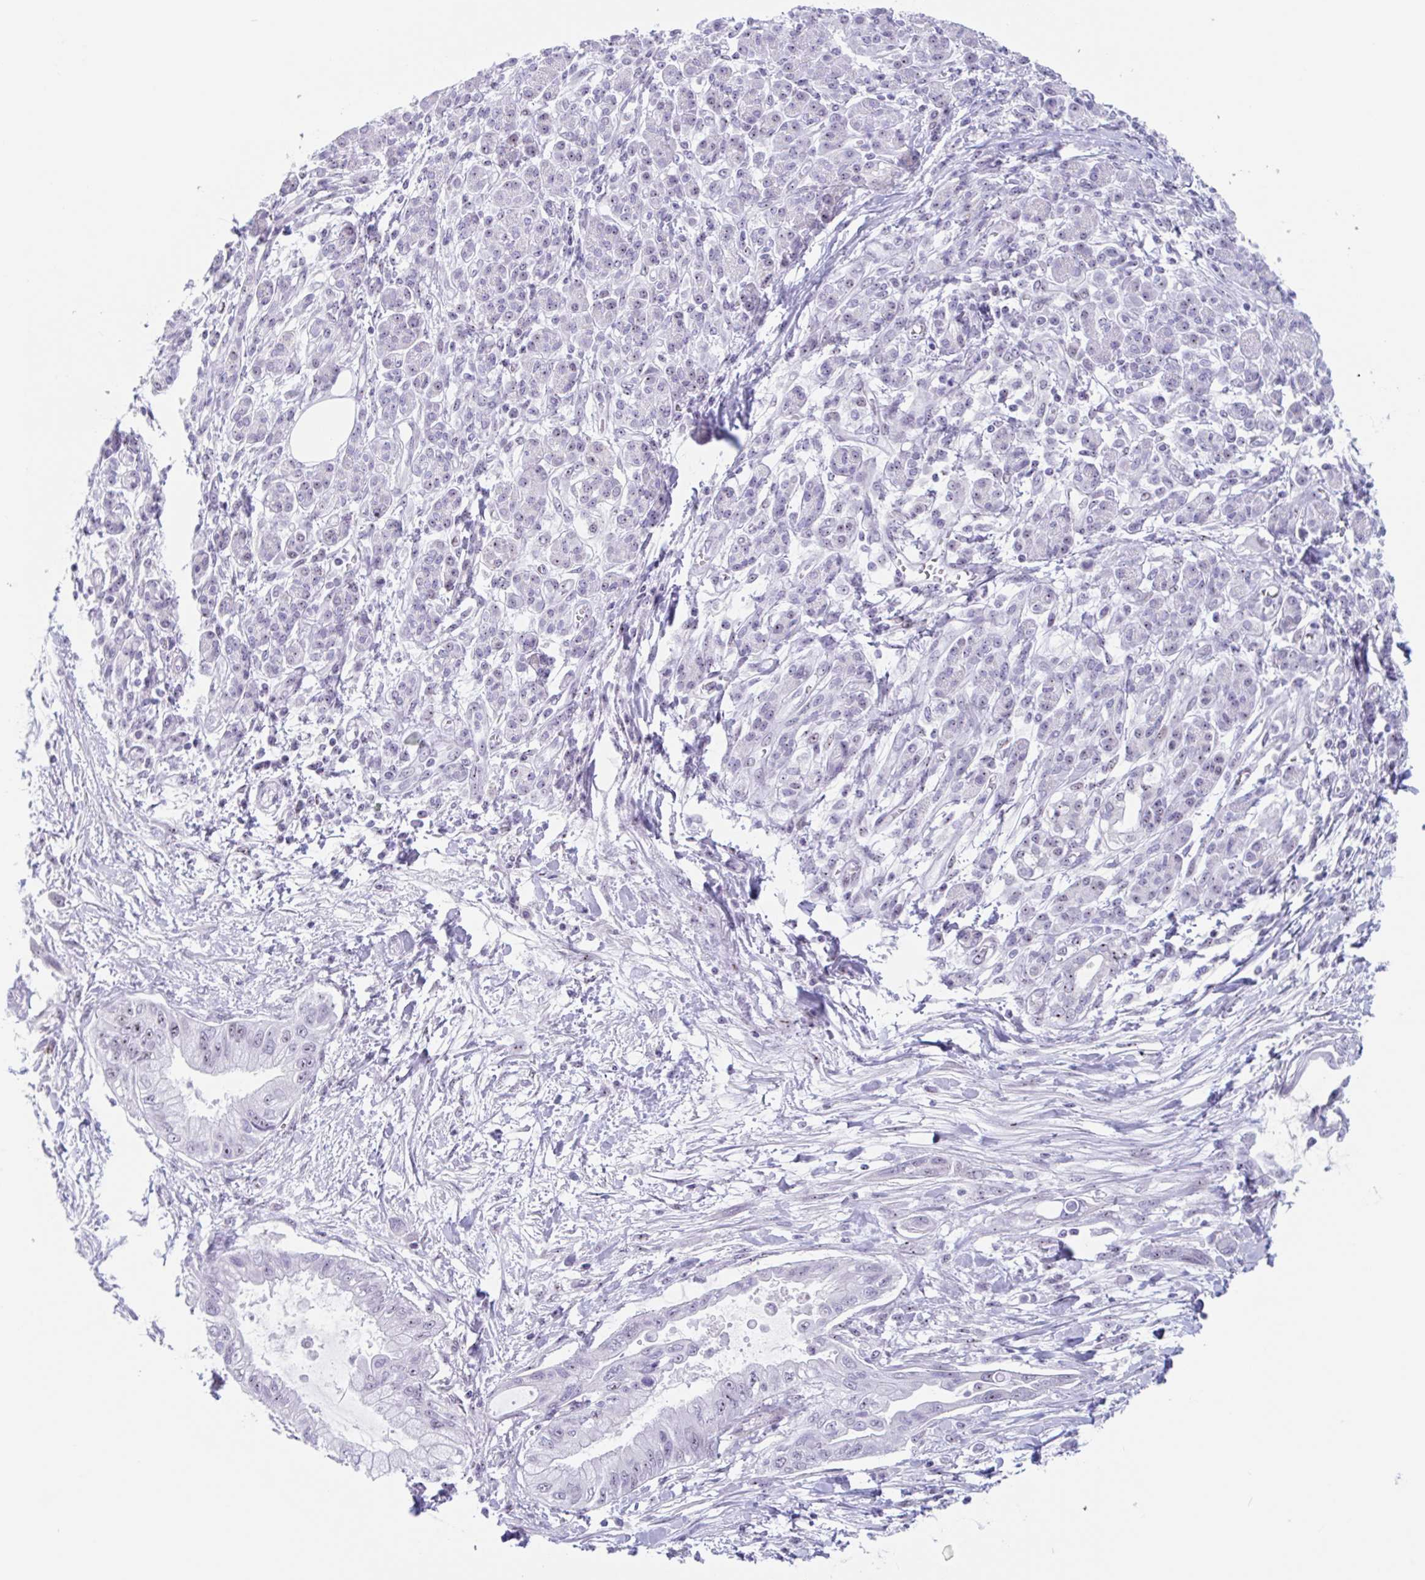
{"staining": {"intensity": "weak", "quantity": "25%-75%", "location": "nuclear"}, "tissue": "pancreatic cancer", "cell_type": "Tumor cells", "image_type": "cancer", "snomed": [{"axis": "morphology", "description": "Adenocarcinoma, NOS"}, {"axis": "topography", "description": "Pancreas"}], "caption": "This image exhibits immunohistochemistry (IHC) staining of adenocarcinoma (pancreatic), with low weak nuclear staining in about 25%-75% of tumor cells.", "gene": "LENG9", "patient": {"sex": "male", "age": 48}}